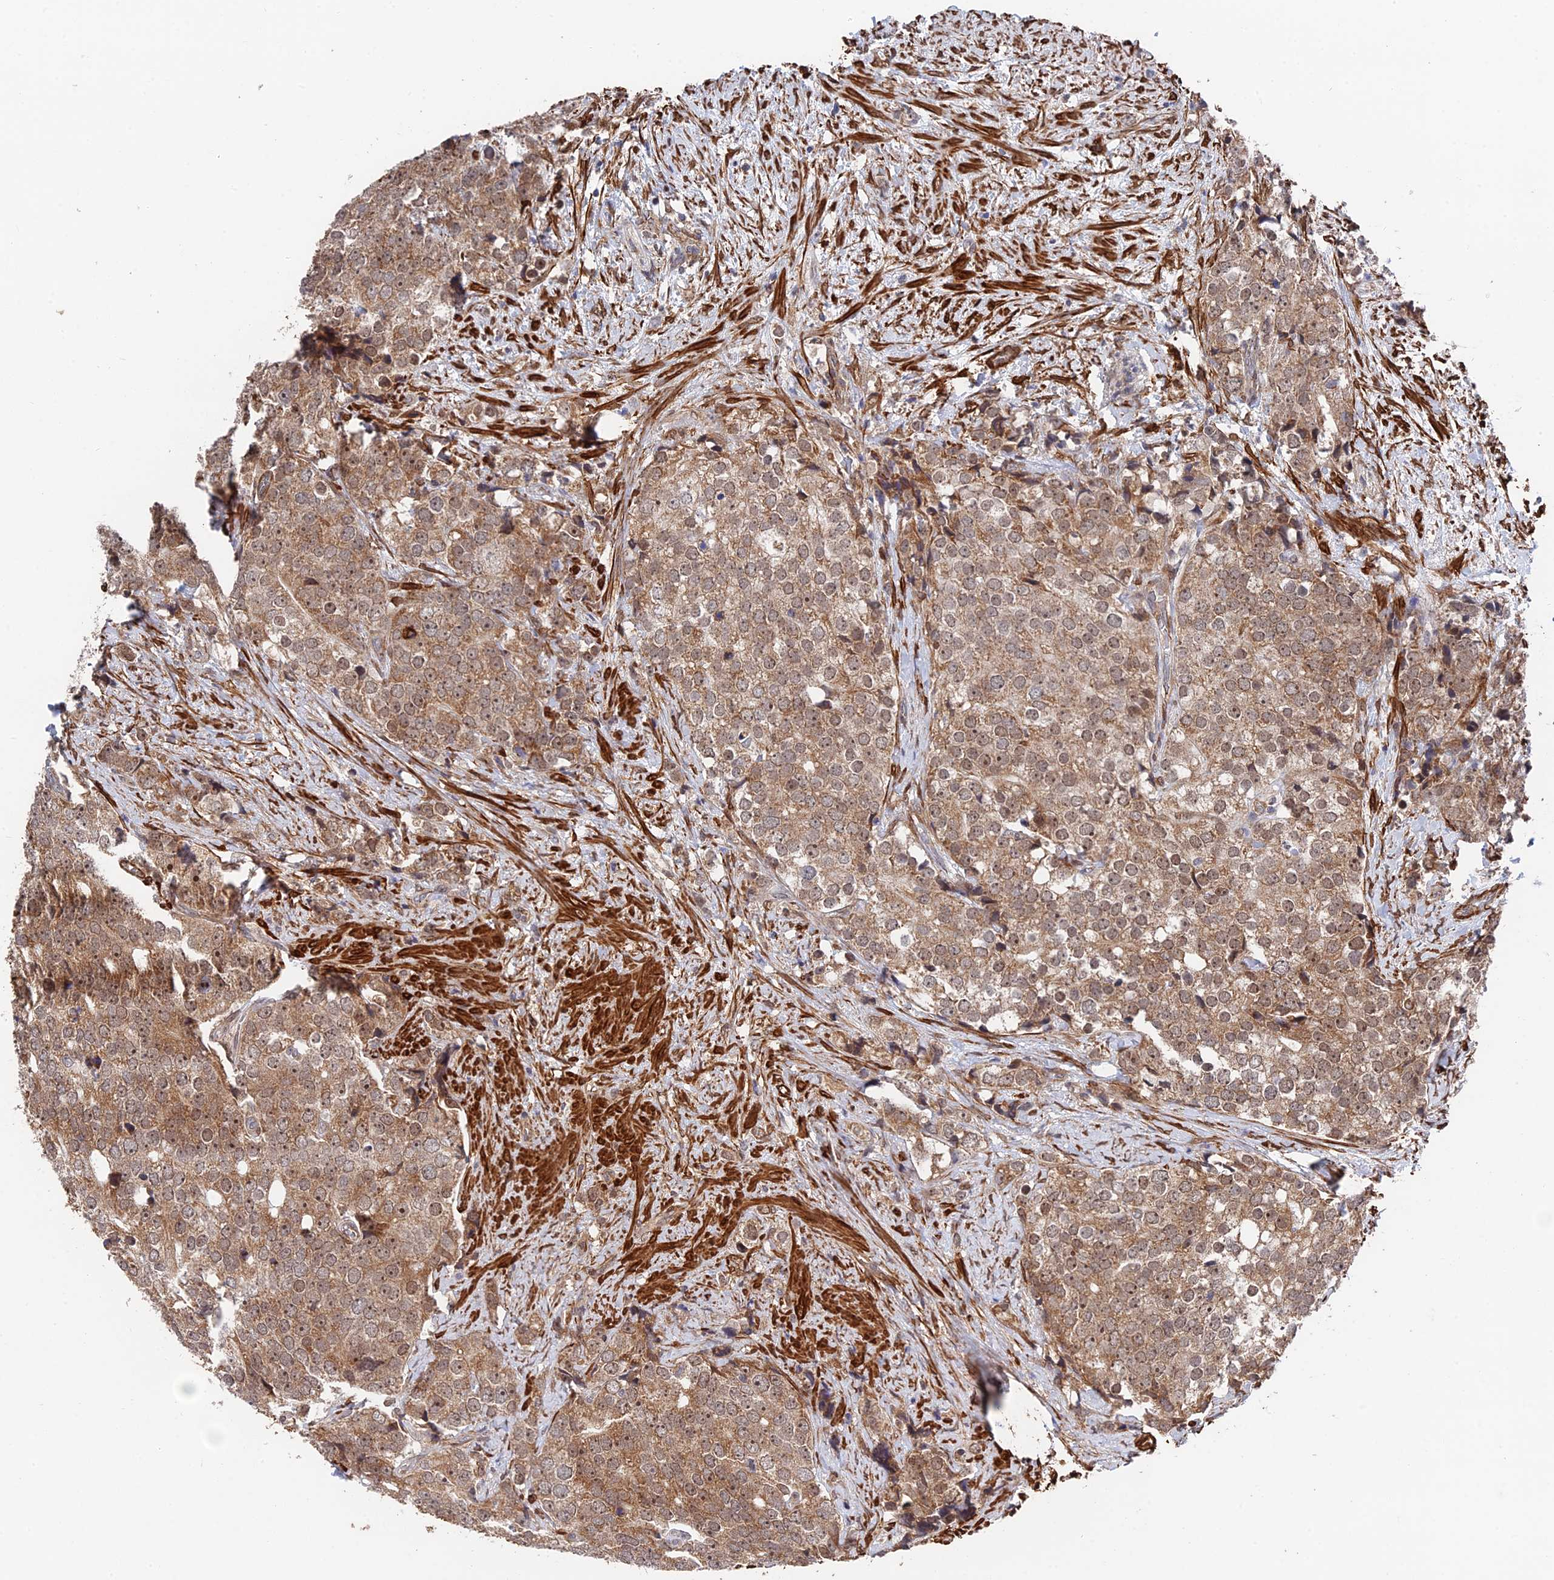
{"staining": {"intensity": "moderate", "quantity": ">75%", "location": "cytoplasmic/membranous"}, "tissue": "prostate cancer", "cell_type": "Tumor cells", "image_type": "cancer", "snomed": [{"axis": "morphology", "description": "Adenocarcinoma, High grade"}, {"axis": "topography", "description": "Prostate"}], "caption": "Adenocarcinoma (high-grade) (prostate) was stained to show a protein in brown. There is medium levels of moderate cytoplasmic/membranous expression in approximately >75% of tumor cells.", "gene": "ZNF320", "patient": {"sex": "male", "age": 49}}